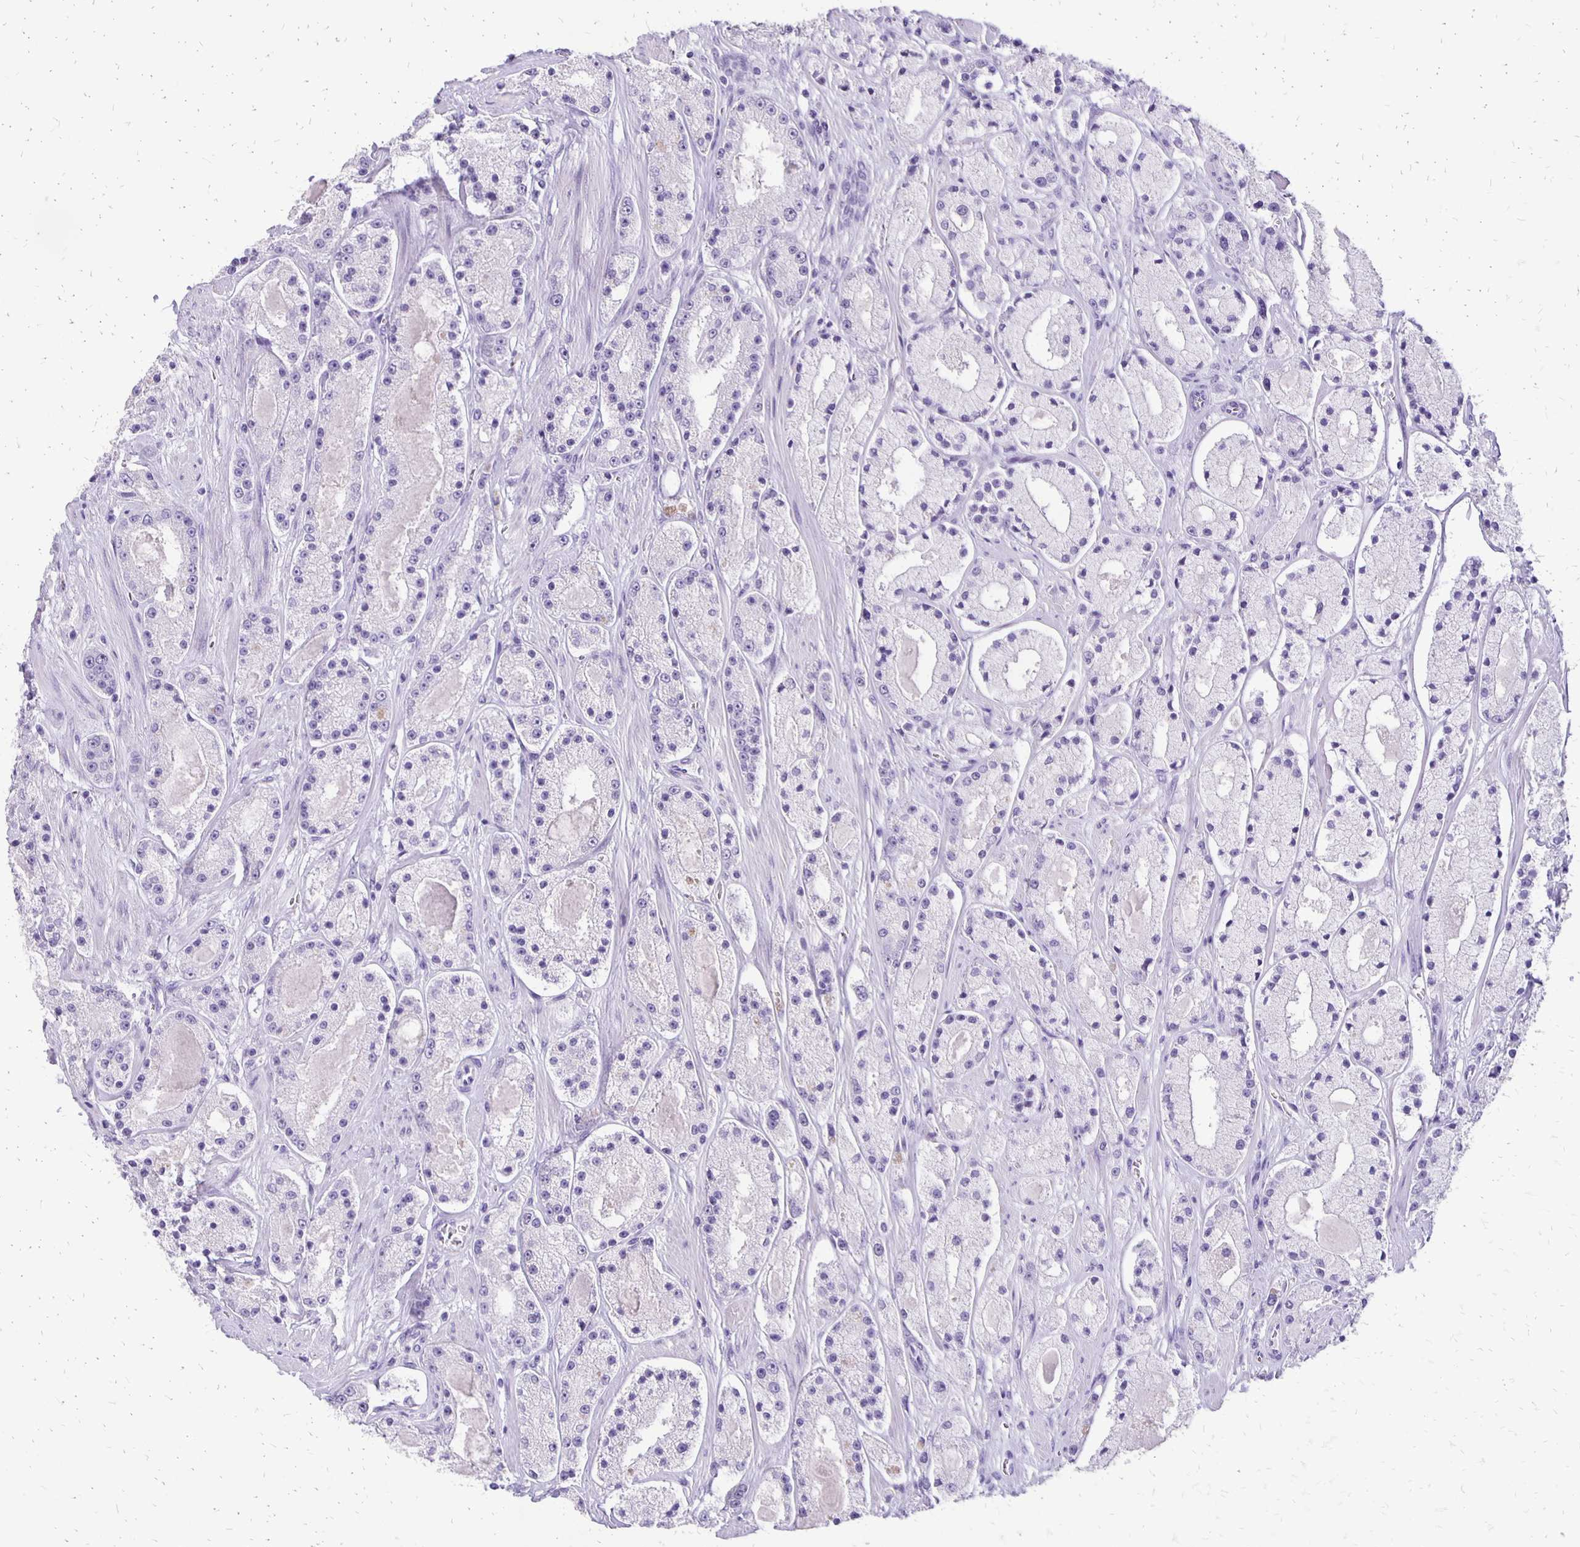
{"staining": {"intensity": "negative", "quantity": "none", "location": "none"}, "tissue": "prostate cancer", "cell_type": "Tumor cells", "image_type": "cancer", "snomed": [{"axis": "morphology", "description": "Adenocarcinoma, High grade"}, {"axis": "topography", "description": "Prostate"}], "caption": "DAB immunohistochemical staining of prostate adenocarcinoma (high-grade) demonstrates no significant positivity in tumor cells.", "gene": "ANKRD45", "patient": {"sex": "male", "age": 67}}